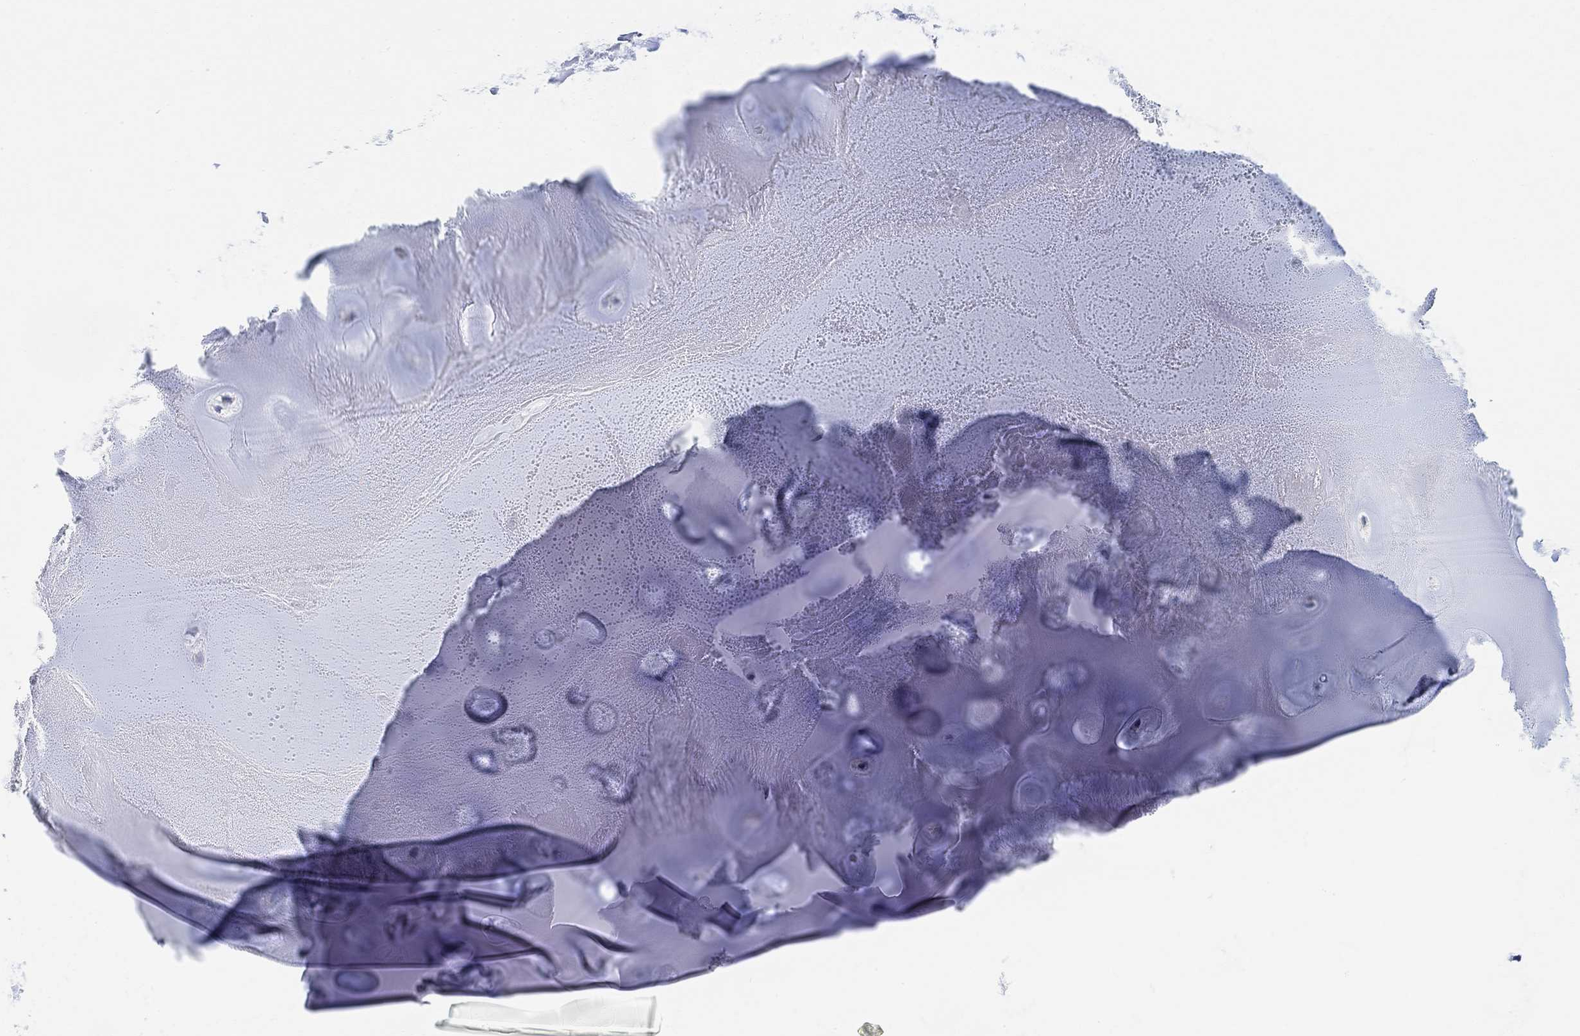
{"staining": {"intensity": "negative", "quantity": "none", "location": "none"}, "tissue": "soft tissue", "cell_type": "Chondrocytes", "image_type": "normal", "snomed": [{"axis": "morphology", "description": "Normal tissue, NOS"}, {"axis": "morphology", "description": "Squamous cell carcinoma, NOS"}, {"axis": "topography", "description": "Cartilage tissue"}, {"axis": "topography", "description": "Lung"}], "caption": "Immunohistochemical staining of benign soft tissue demonstrates no significant staining in chondrocytes.", "gene": "SYT12", "patient": {"sex": "male", "age": 66}}